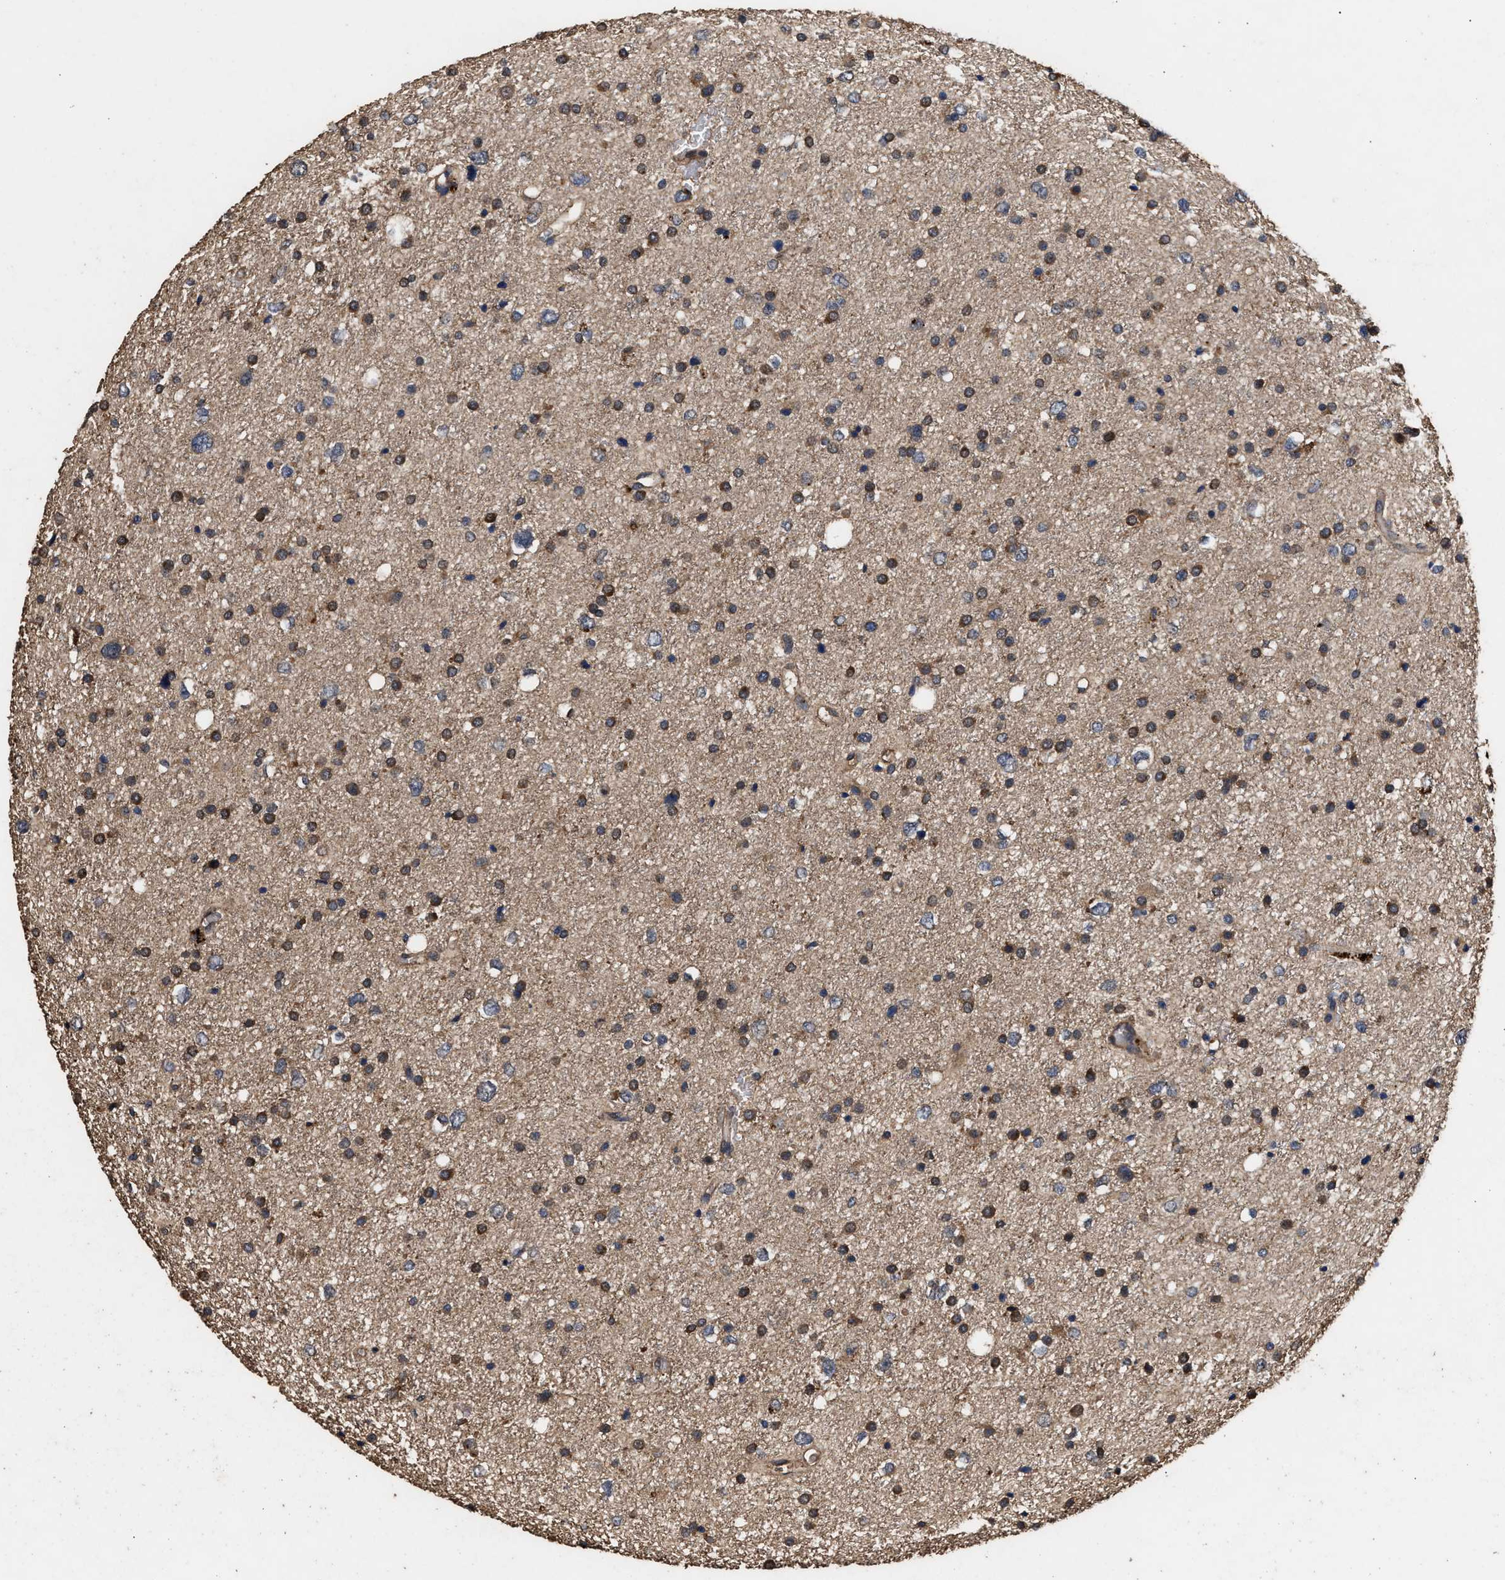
{"staining": {"intensity": "moderate", "quantity": ">75%", "location": "cytoplasmic/membranous"}, "tissue": "glioma", "cell_type": "Tumor cells", "image_type": "cancer", "snomed": [{"axis": "morphology", "description": "Glioma, malignant, Low grade"}, {"axis": "topography", "description": "Brain"}], "caption": "The image demonstrates immunohistochemical staining of malignant glioma (low-grade). There is moderate cytoplasmic/membranous staining is identified in about >75% of tumor cells.", "gene": "KYAT1", "patient": {"sex": "female", "age": 37}}